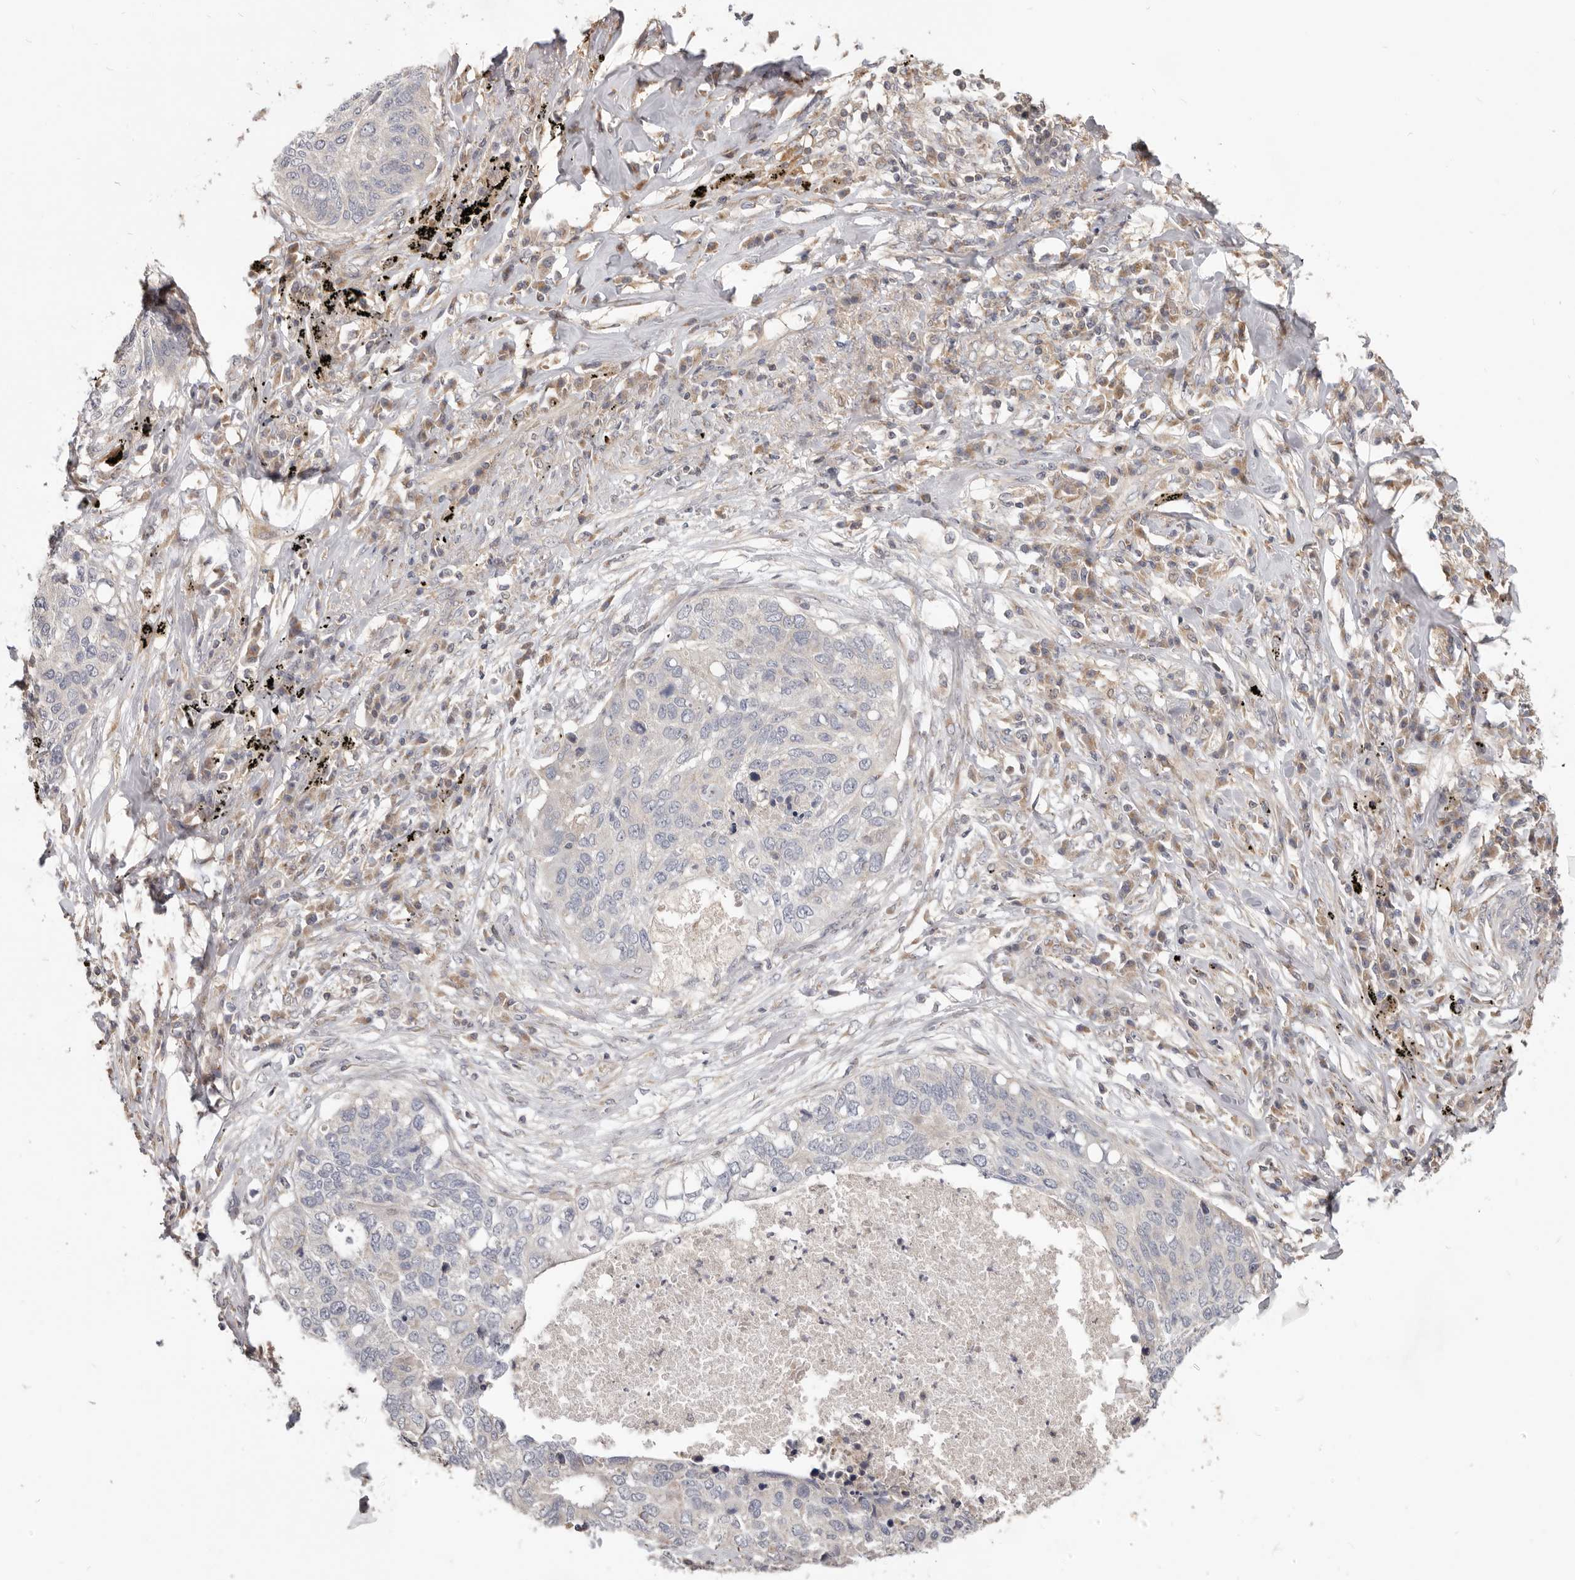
{"staining": {"intensity": "negative", "quantity": "none", "location": "none"}, "tissue": "lung cancer", "cell_type": "Tumor cells", "image_type": "cancer", "snomed": [{"axis": "morphology", "description": "Squamous cell carcinoma, NOS"}, {"axis": "topography", "description": "Lung"}], "caption": "The histopathology image reveals no significant staining in tumor cells of lung cancer.", "gene": "LRP6", "patient": {"sex": "female", "age": 63}}